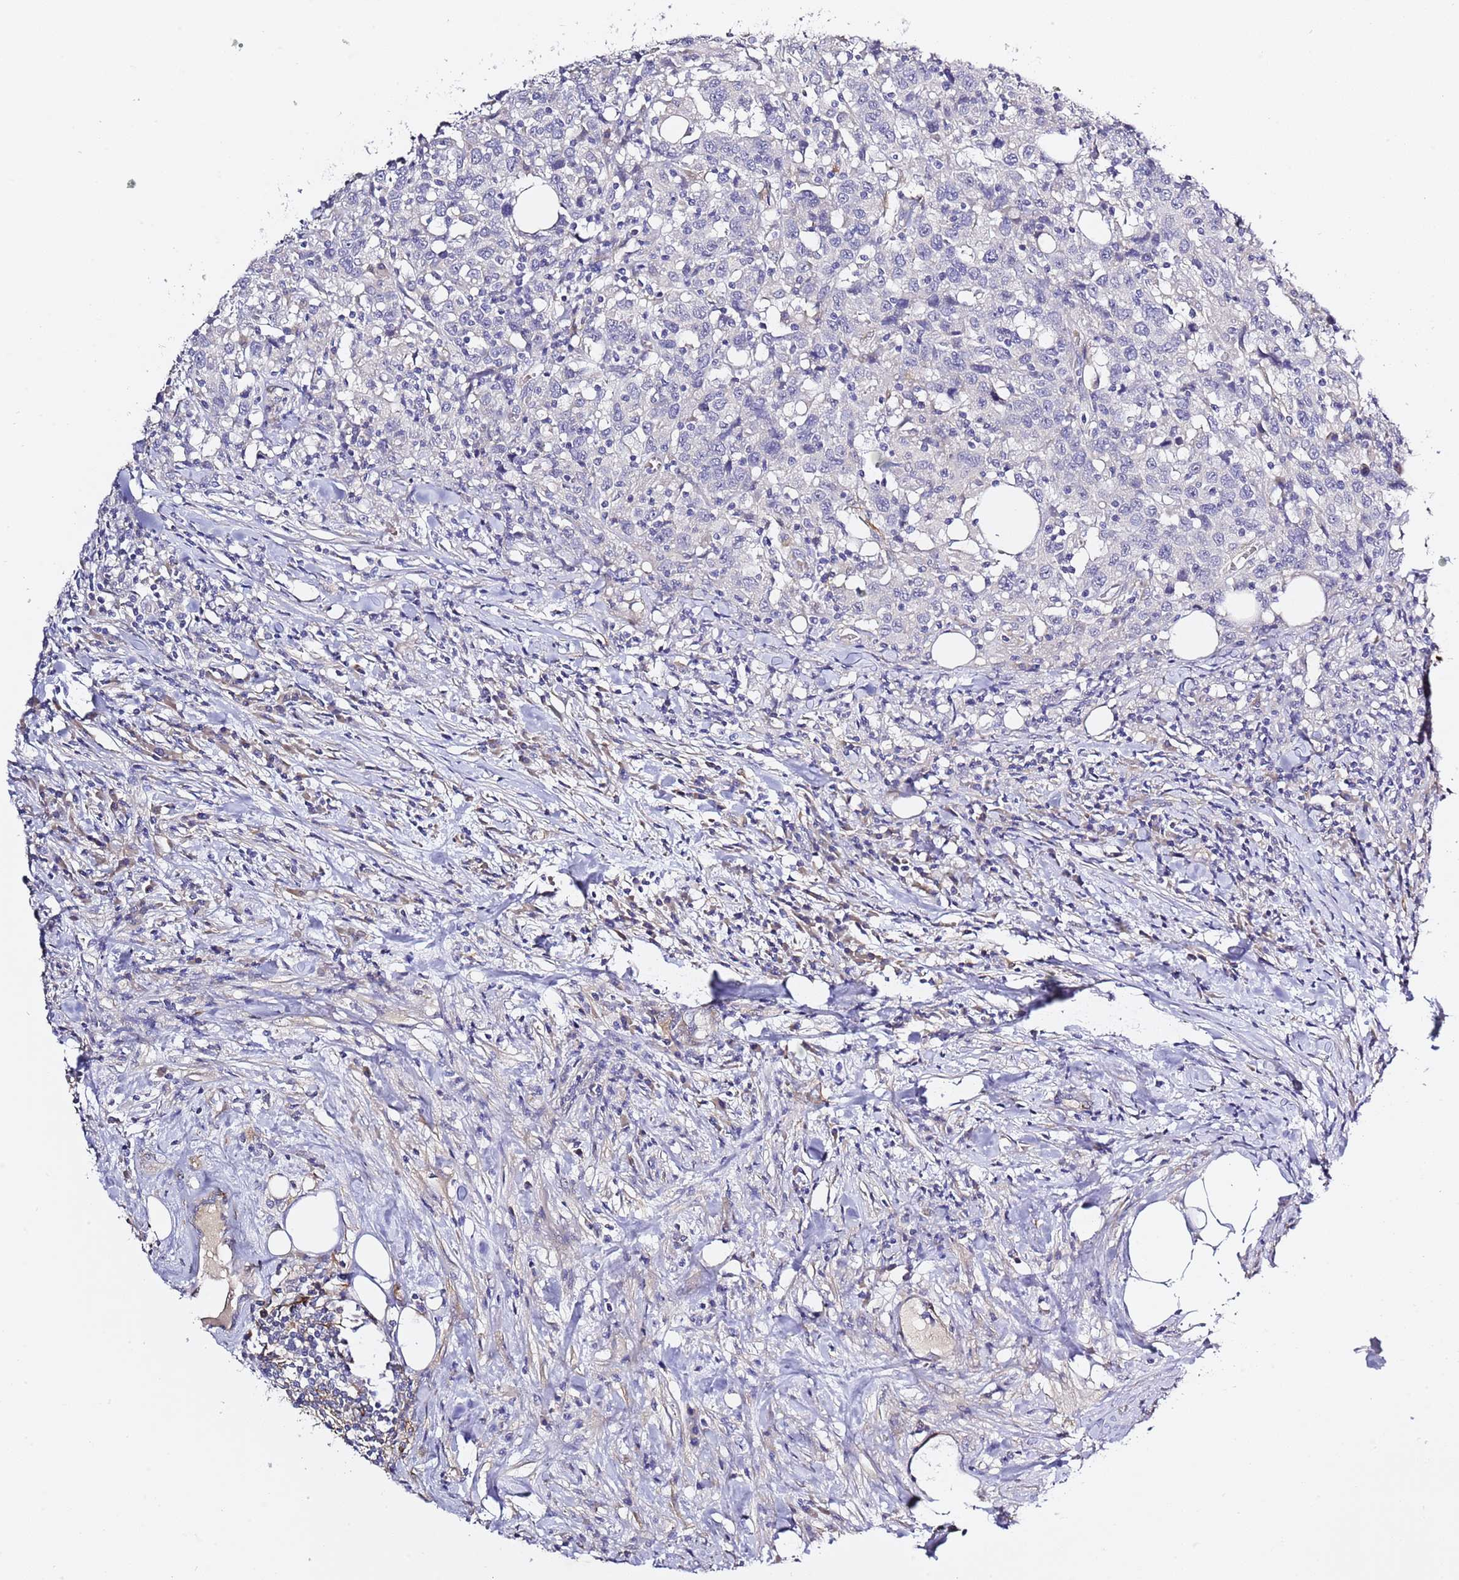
{"staining": {"intensity": "negative", "quantity": "none", "location": "none"}, "tissue": "urothelial cancer", "cell_type": "Tumor cells", "image_type": "cancer", "snomed": [{"axis": "morphology", "description": "Urothelial carcinoma, High grade"}, {"axis": "topography", "description": "Urinary bladder"}], "caption": "Immunohistochemistry of human urothelial cancer exhibits no expression in tumor cells.", "gene": "RFK", "patient": {"sex": "male", "age": 61}}